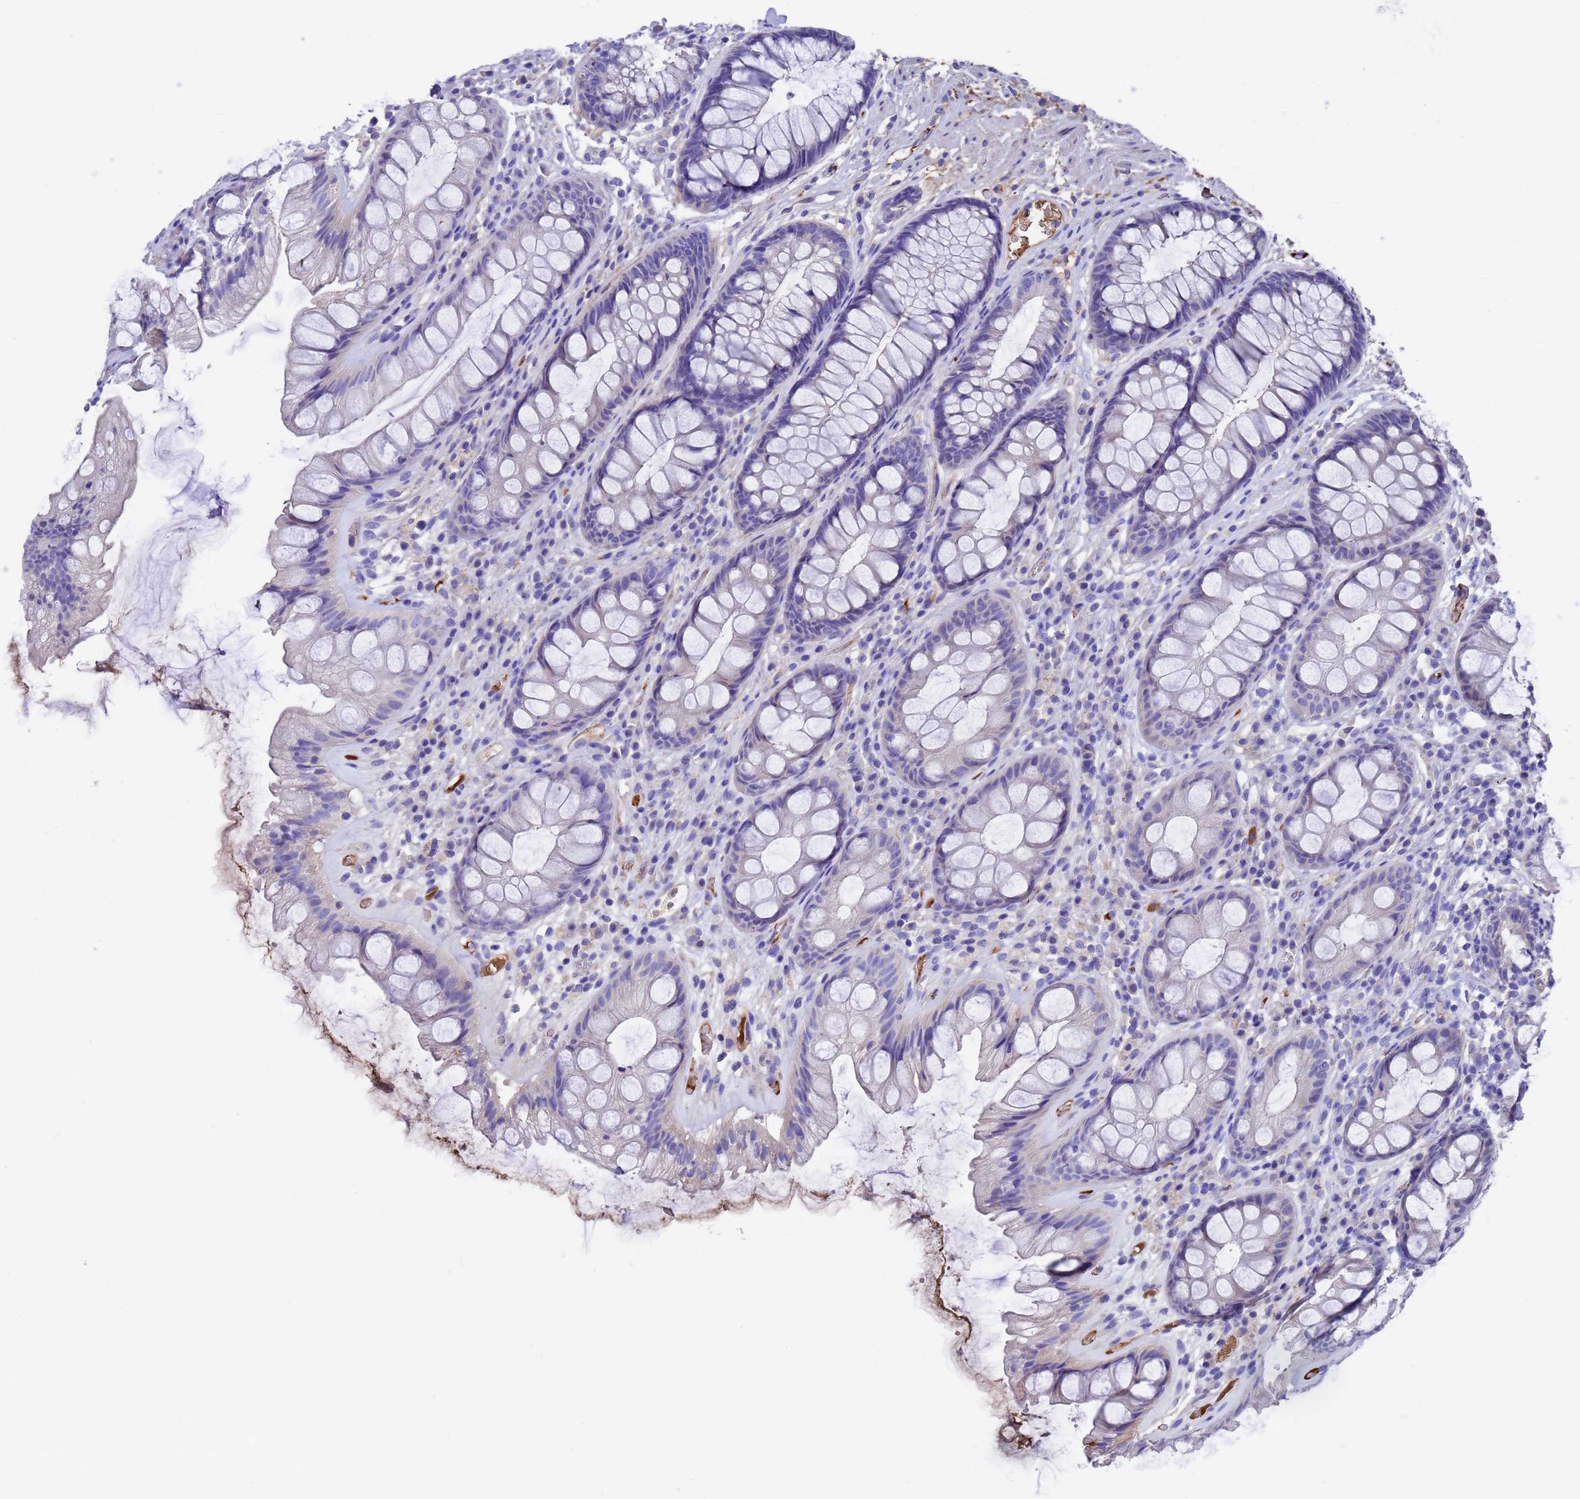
{"staining": {"intensity": "negative", "quantity": "none", "location": "none"}, "tissue": "rectum", "cell_type": "Glandular cells", "image_type": "normal", "snomed": [{"axis": "morphology", "description": "Normal tissue, NOS"}, {"axis": "topography", "description": "Rectum"}], "caption": "IHC of benign rectum reveals no staining in glandular cells.", "gene": "ELP6", "patient": {"sex": "male", "age": 74}}